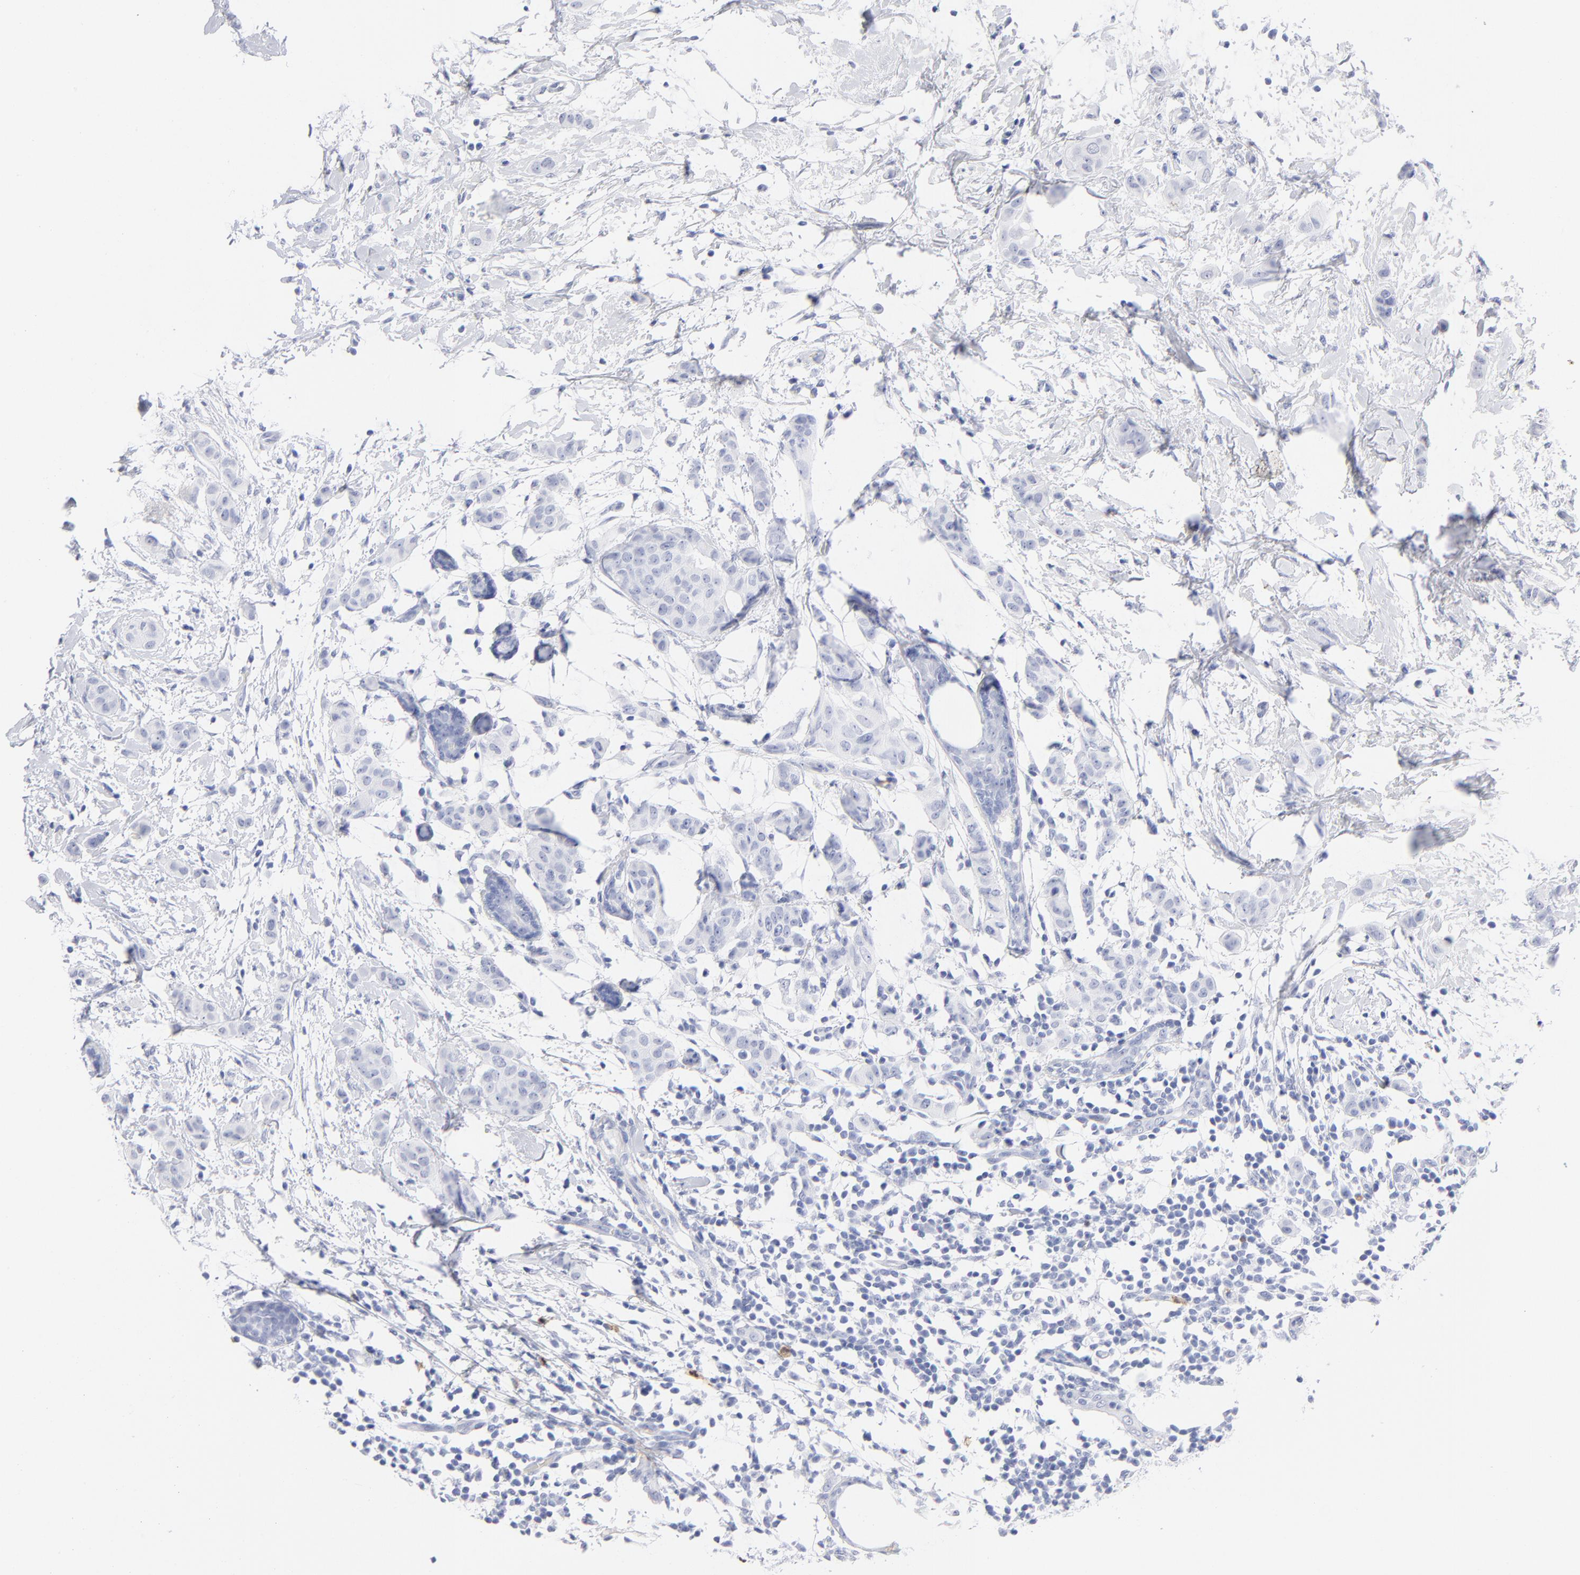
{"staining": {"intensity": "negative", "quantity": "none", "location": "none"}, "tissue": "breast cancer", "cell_type": "Tumor cells", "image_type": "cancer", "snomed": [{"axis": "morphology", "description": "Duct carcinoma"}, {"axis": "topography", "description": "Breast"}], "caption": "Breast cancer (invasive ductal carcinoma) stained for a protein using immunohistochemistry displays no positivity tumor cells.", "gene": "ARG1", "patient": {"sex": "female", "age": 40}}